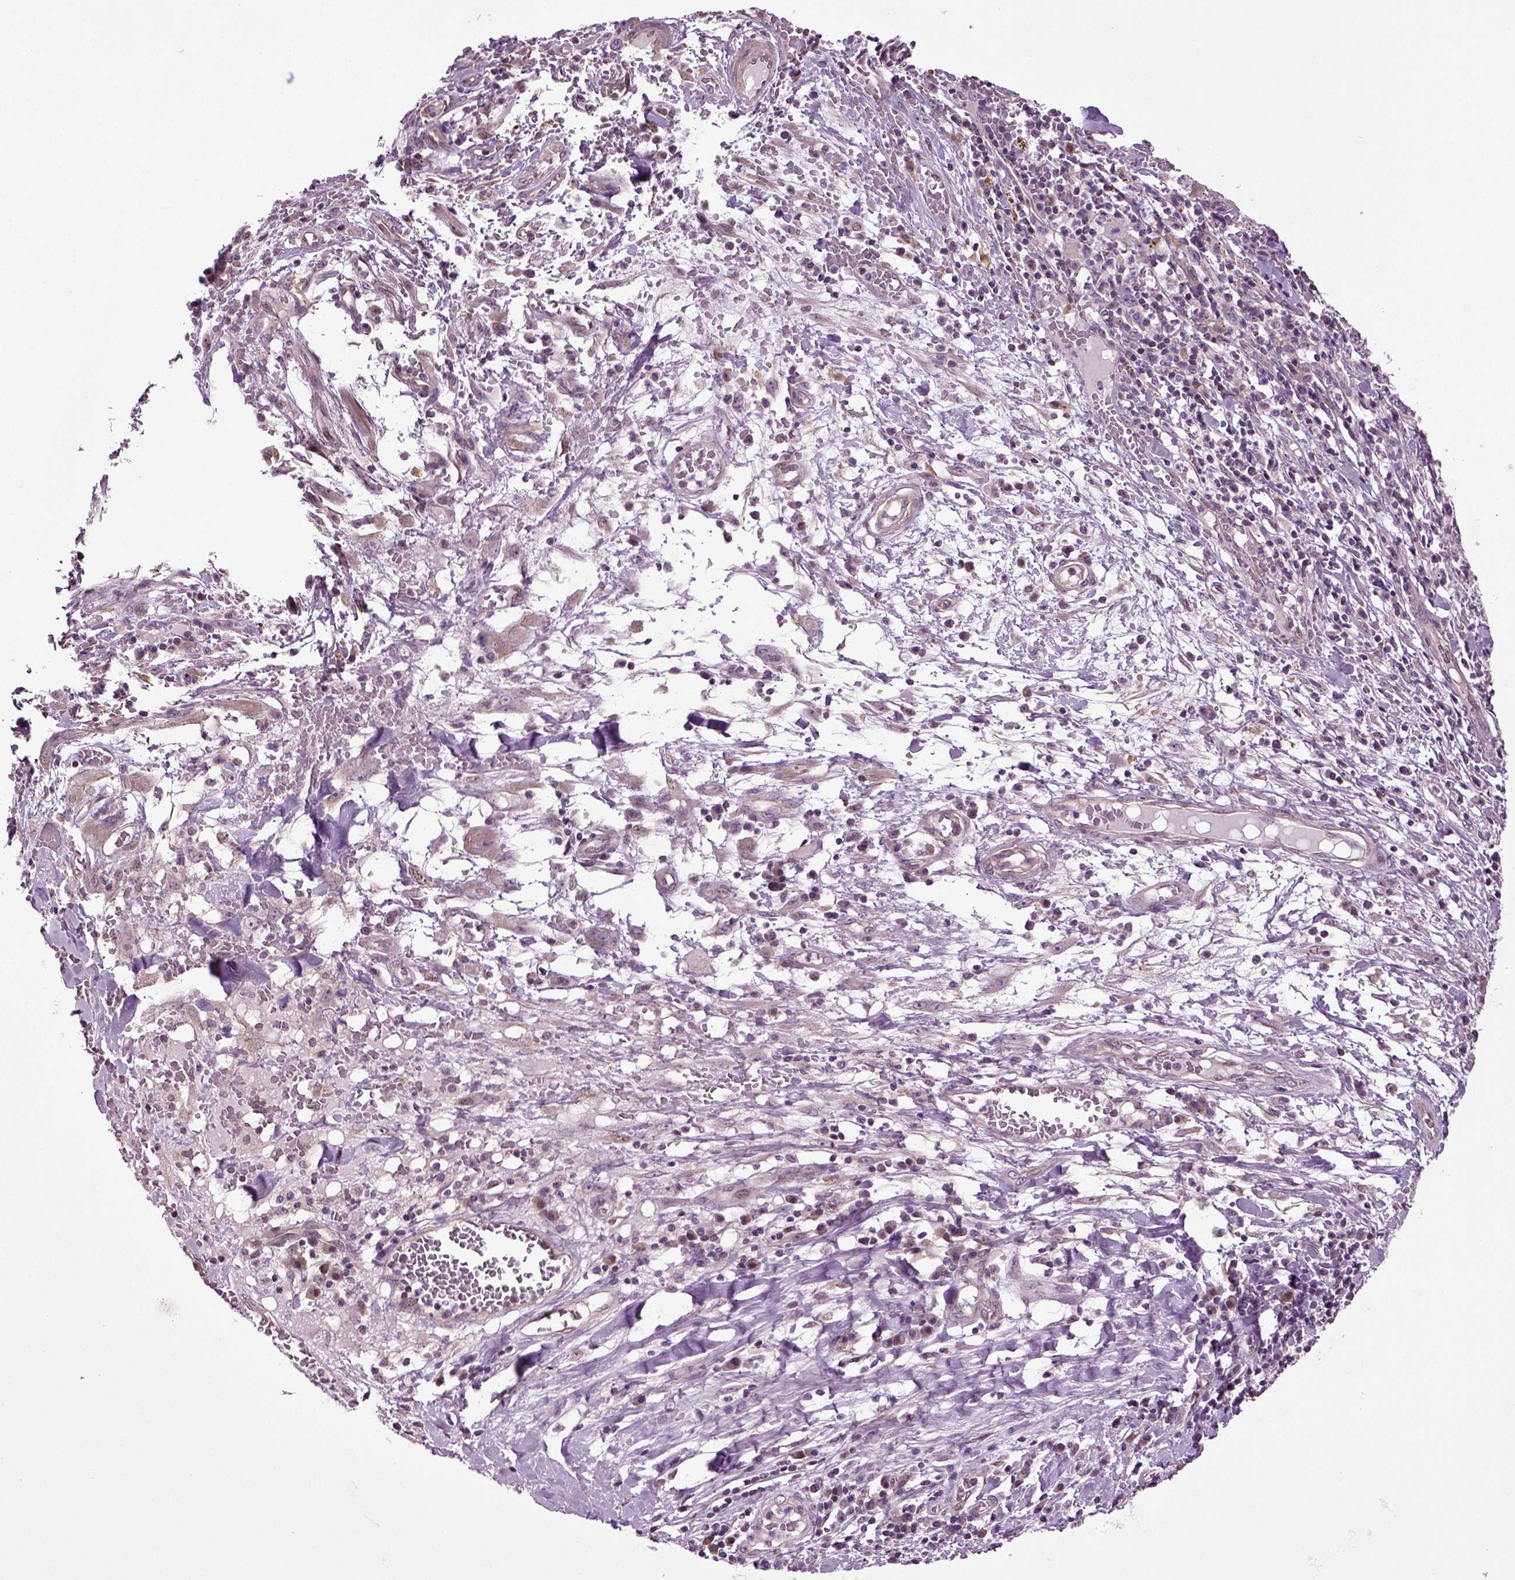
{"staining": {"intensity": "negative", "quantity": "none", "location": "none"}, "tissue": "melanoma", "cell_type": "Tumor cells", "image_type": "cancer", "snomed": [{"axis": "morphology", "description": "Malignant melanoma, NOS"}, {"axis": "topography", "description": "Skin"}], "caption": "Immunohistochemistry (IHC) image of human melanoma stained for a protein (brown), which demonstrates no staining in tumor cells.", "gene": "HAGHL", "patient": {"sex": "female", "age": 91}}